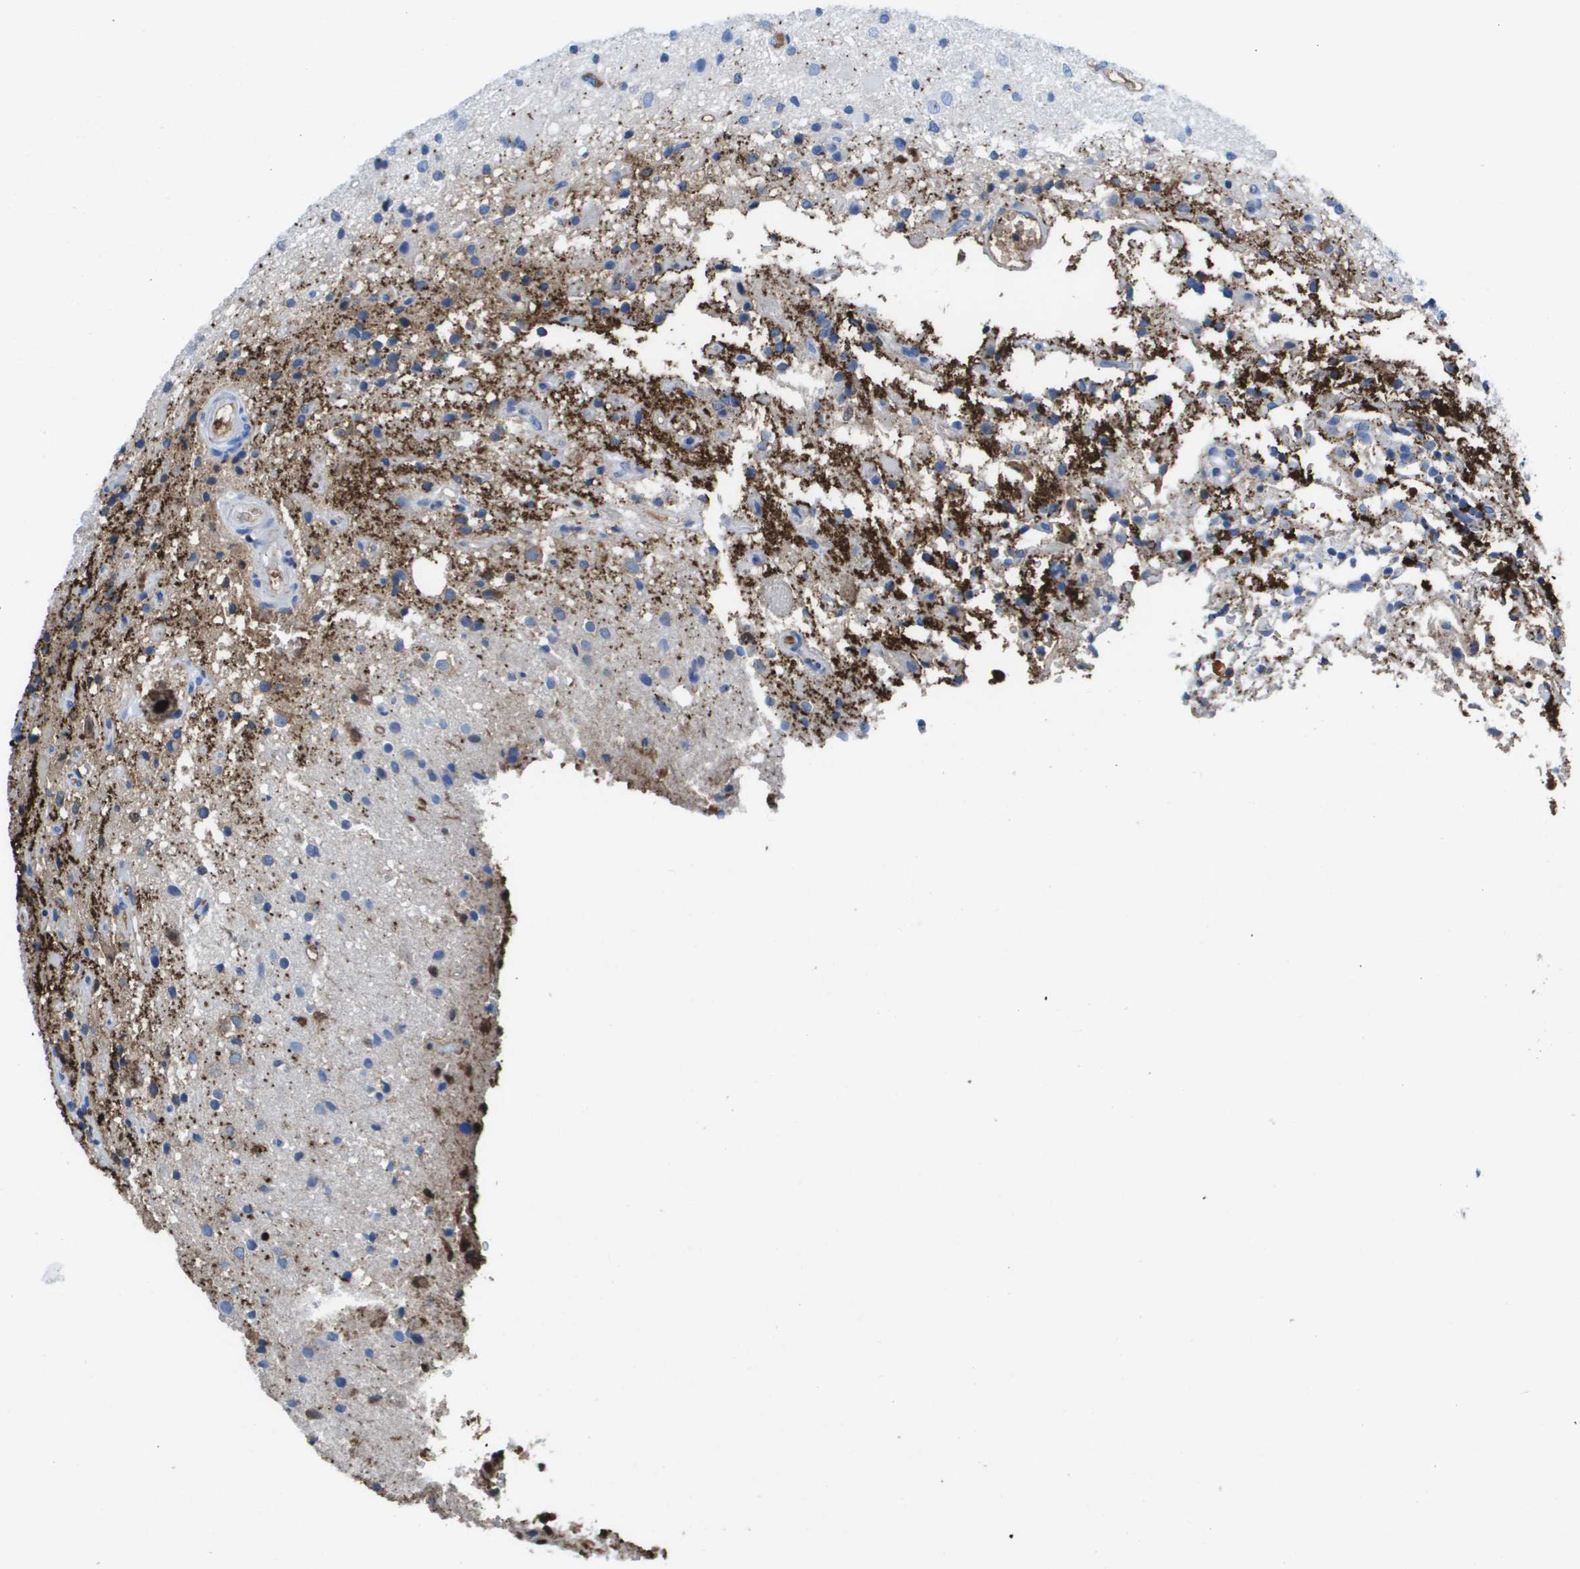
{"staining": {"intensity": "moderate", "quantity": "<25%", "location": "cytoplasmic/membranous"}, "tissue": "glioma", "cell_type": "Tumor cells", "image_type": "cancer", "snomed": [{"axis": "morphology", "description": "Glioma, malignant, High grade"}, {"axis": "topography", "description": "Brain"}], "caption": "The image shows staining of malignant high-grade glioma, revealing moderate cytoplasmic/membranous protein expression (brown color) within tumor cells.", "gene": "VTN", "patient": {"sex": "male", "age": 33}}